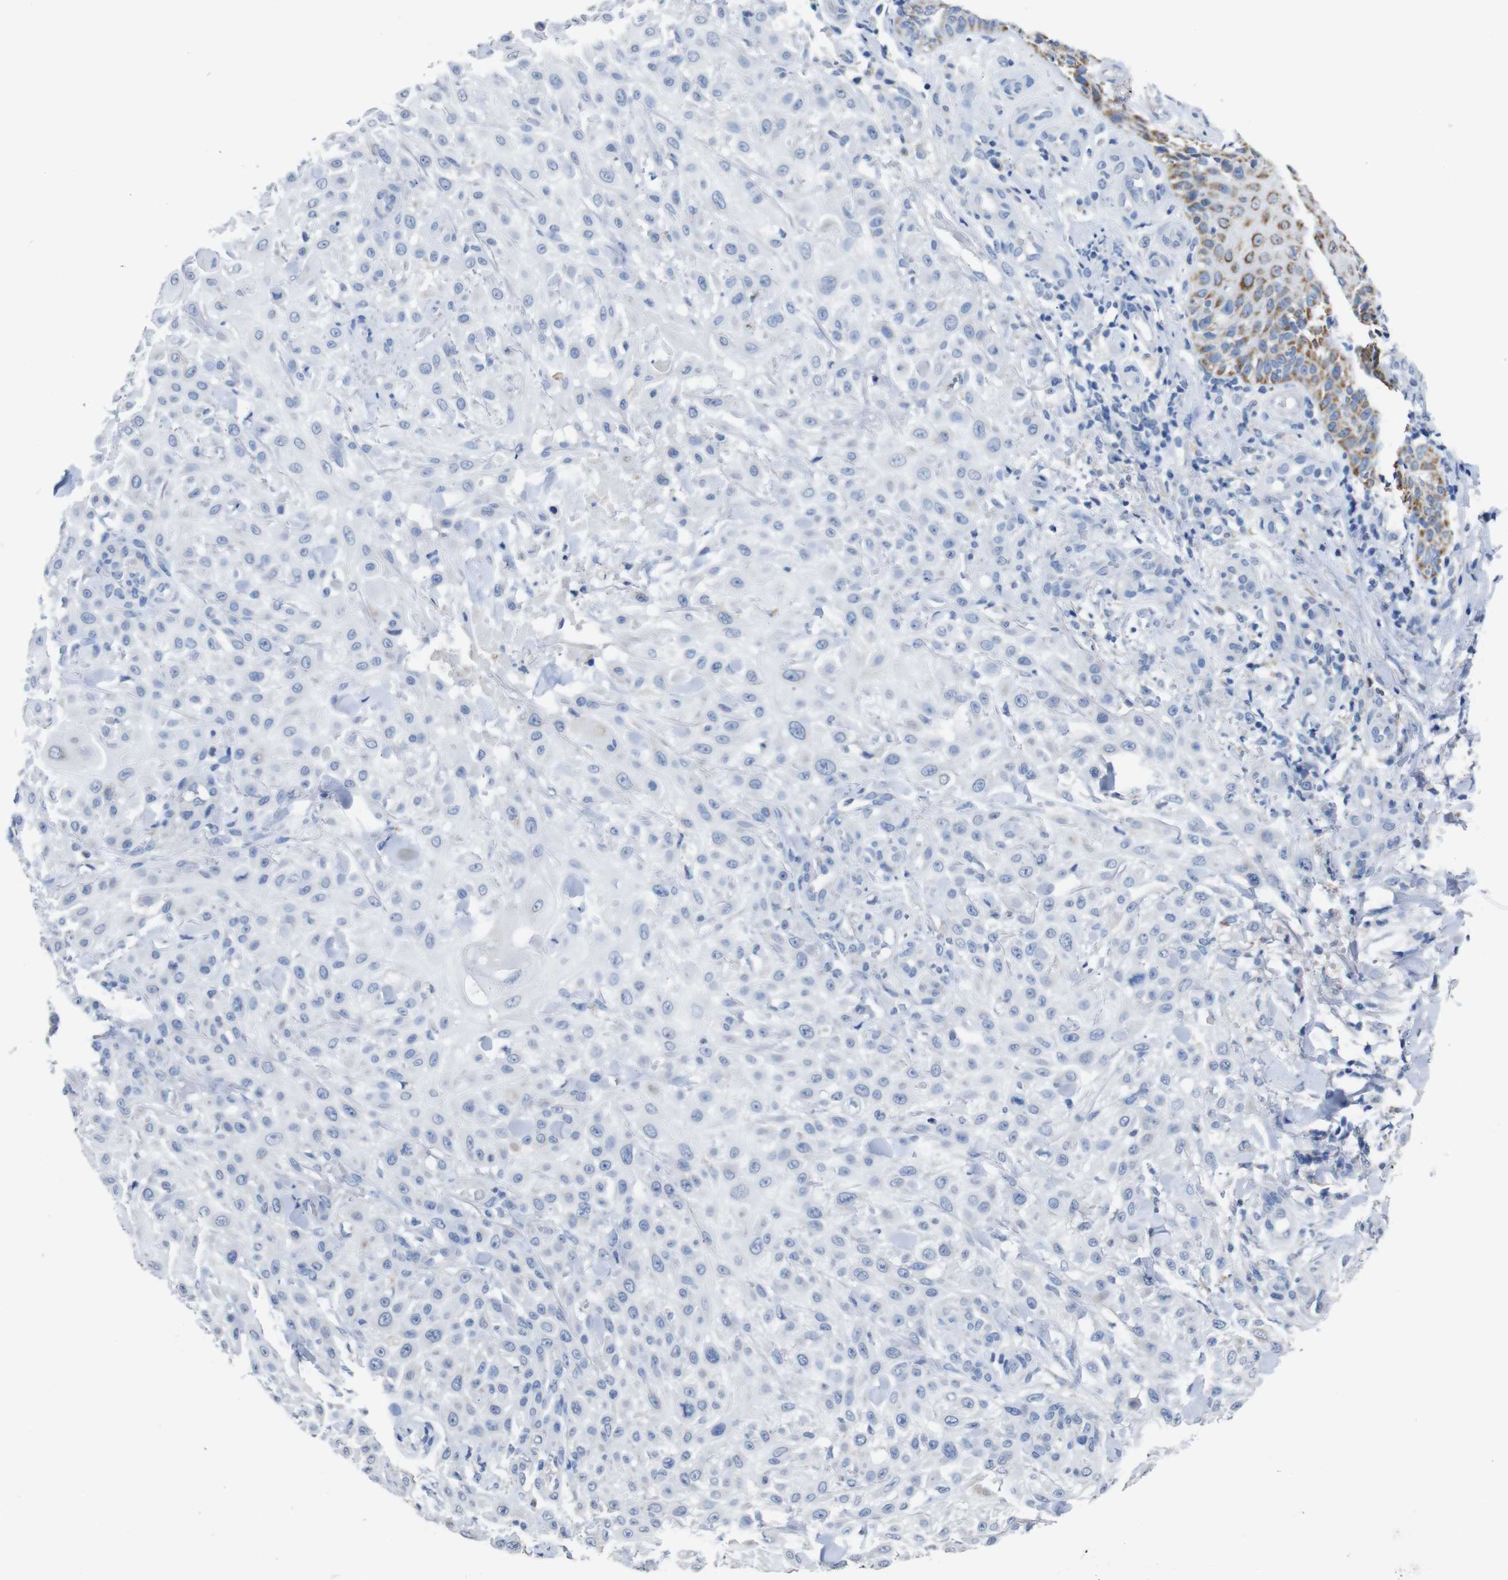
{"staining": {"intensity": "negative", "quantity": "none", "location": "none"}, "tissue": "skin cancer", "cell_type": "Tumor cells", "image_type": "cancer", "snomed": [{"axis": "morphology", "description": "Squamous cell carcinoma, NOS"}, {"axis": "topography", "description": "Skin"}], "caption": "Tumor cells are negative for brown protein staining in skin squamous cell carcinoma.", "gene": "MAOA", "patient": {"sex": "female", "age": 42}}